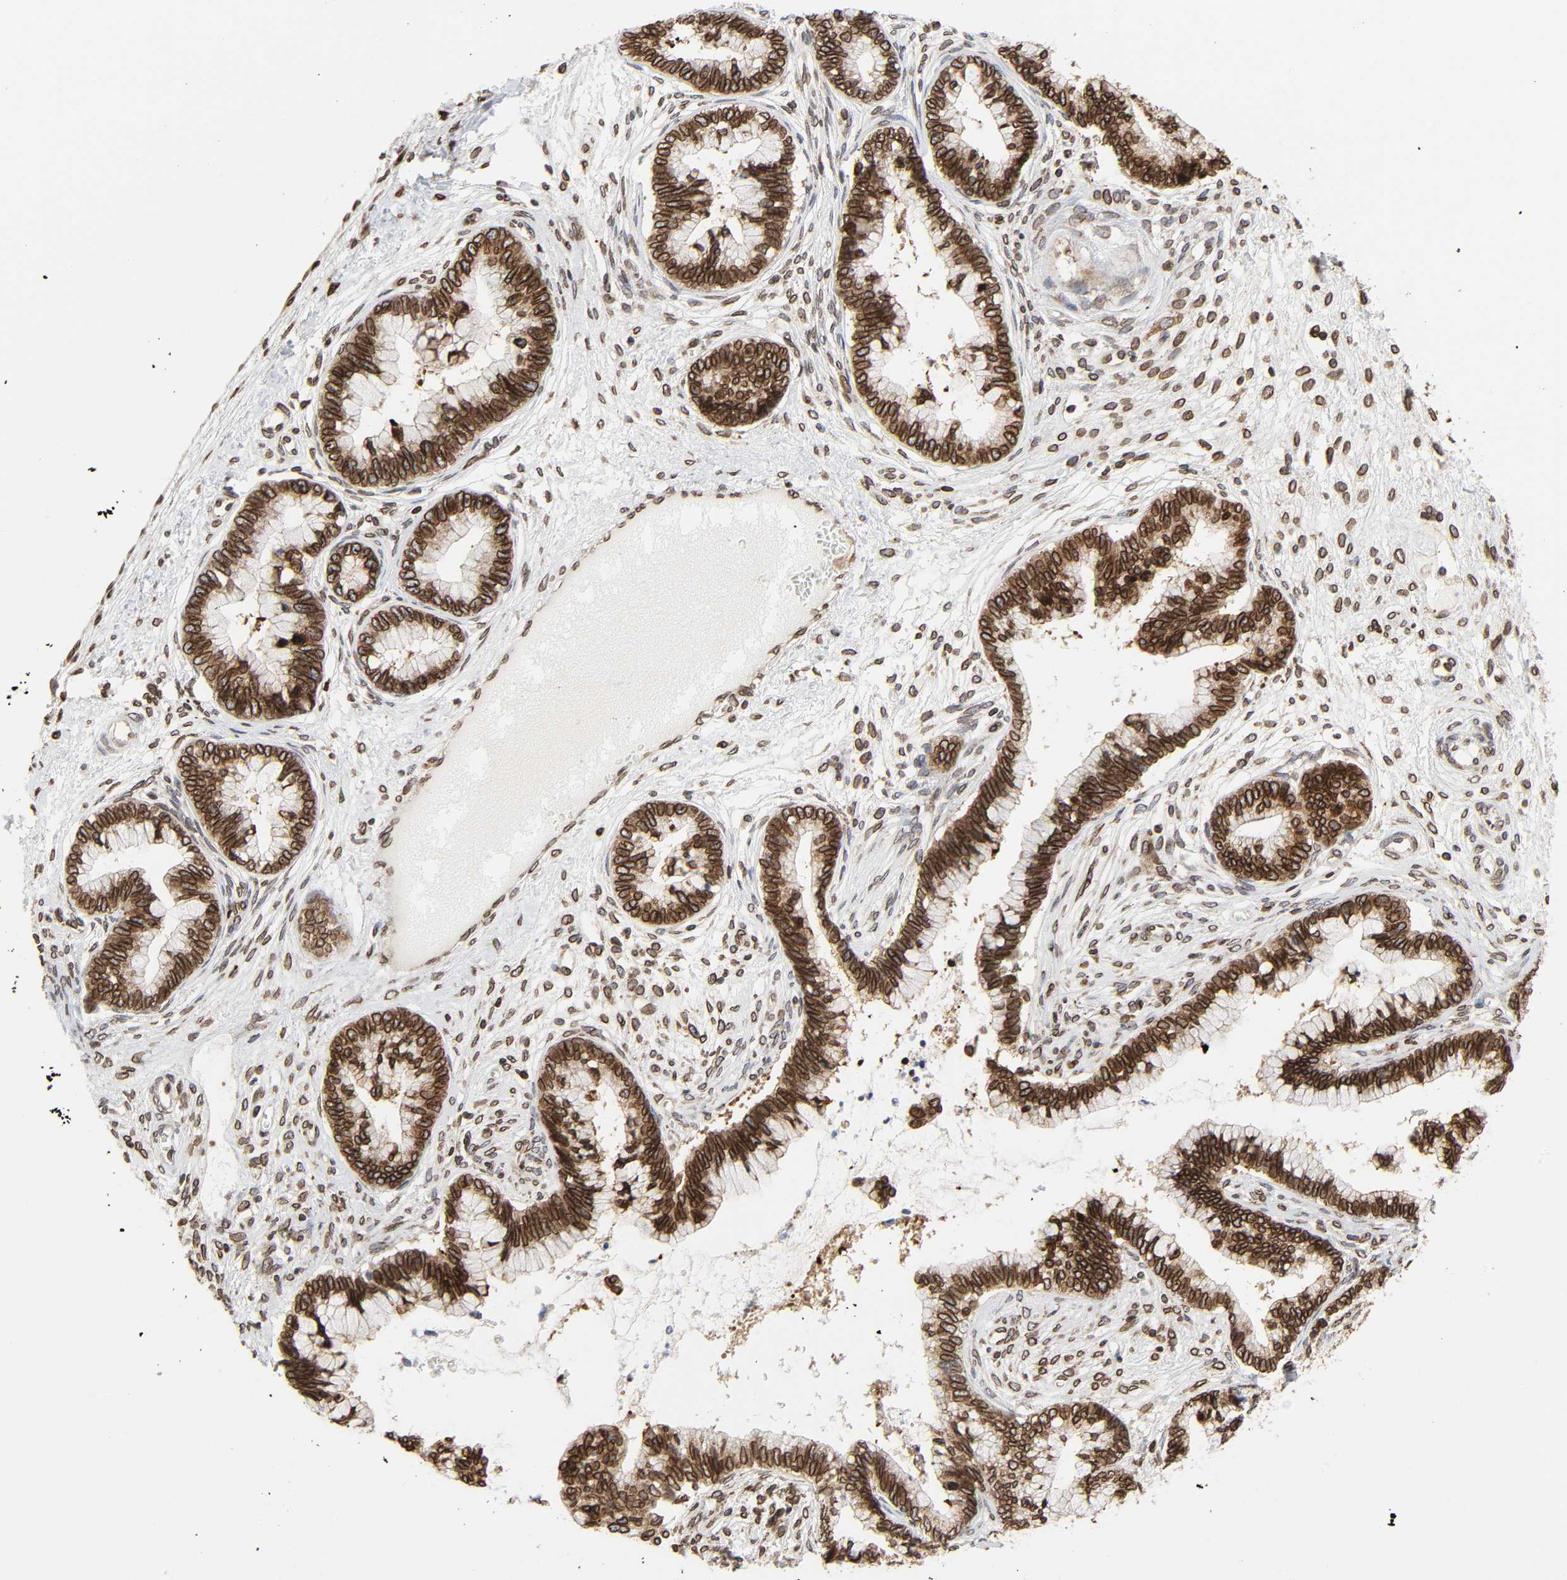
{"staining": {"intensity": "strong", "quantity": ">75%", "location": "cytoplasmic/membranous,nuclear"}, "tissue": "cervical cancer", "cell_type": "Tumor cells", "image_type": "cancer", "snomed": [{"axis": "morphology", "description": "Adenocarcinoma, NOS"}, {"axis": "topography", "description": "Cervix"}], "caption": "Human adenocarcinoma (cervical) stained with a protein marker displays strong staining in tumor cells.", "gene": "RANGAP1", "patient": {"sex": "female", "age": 44}}